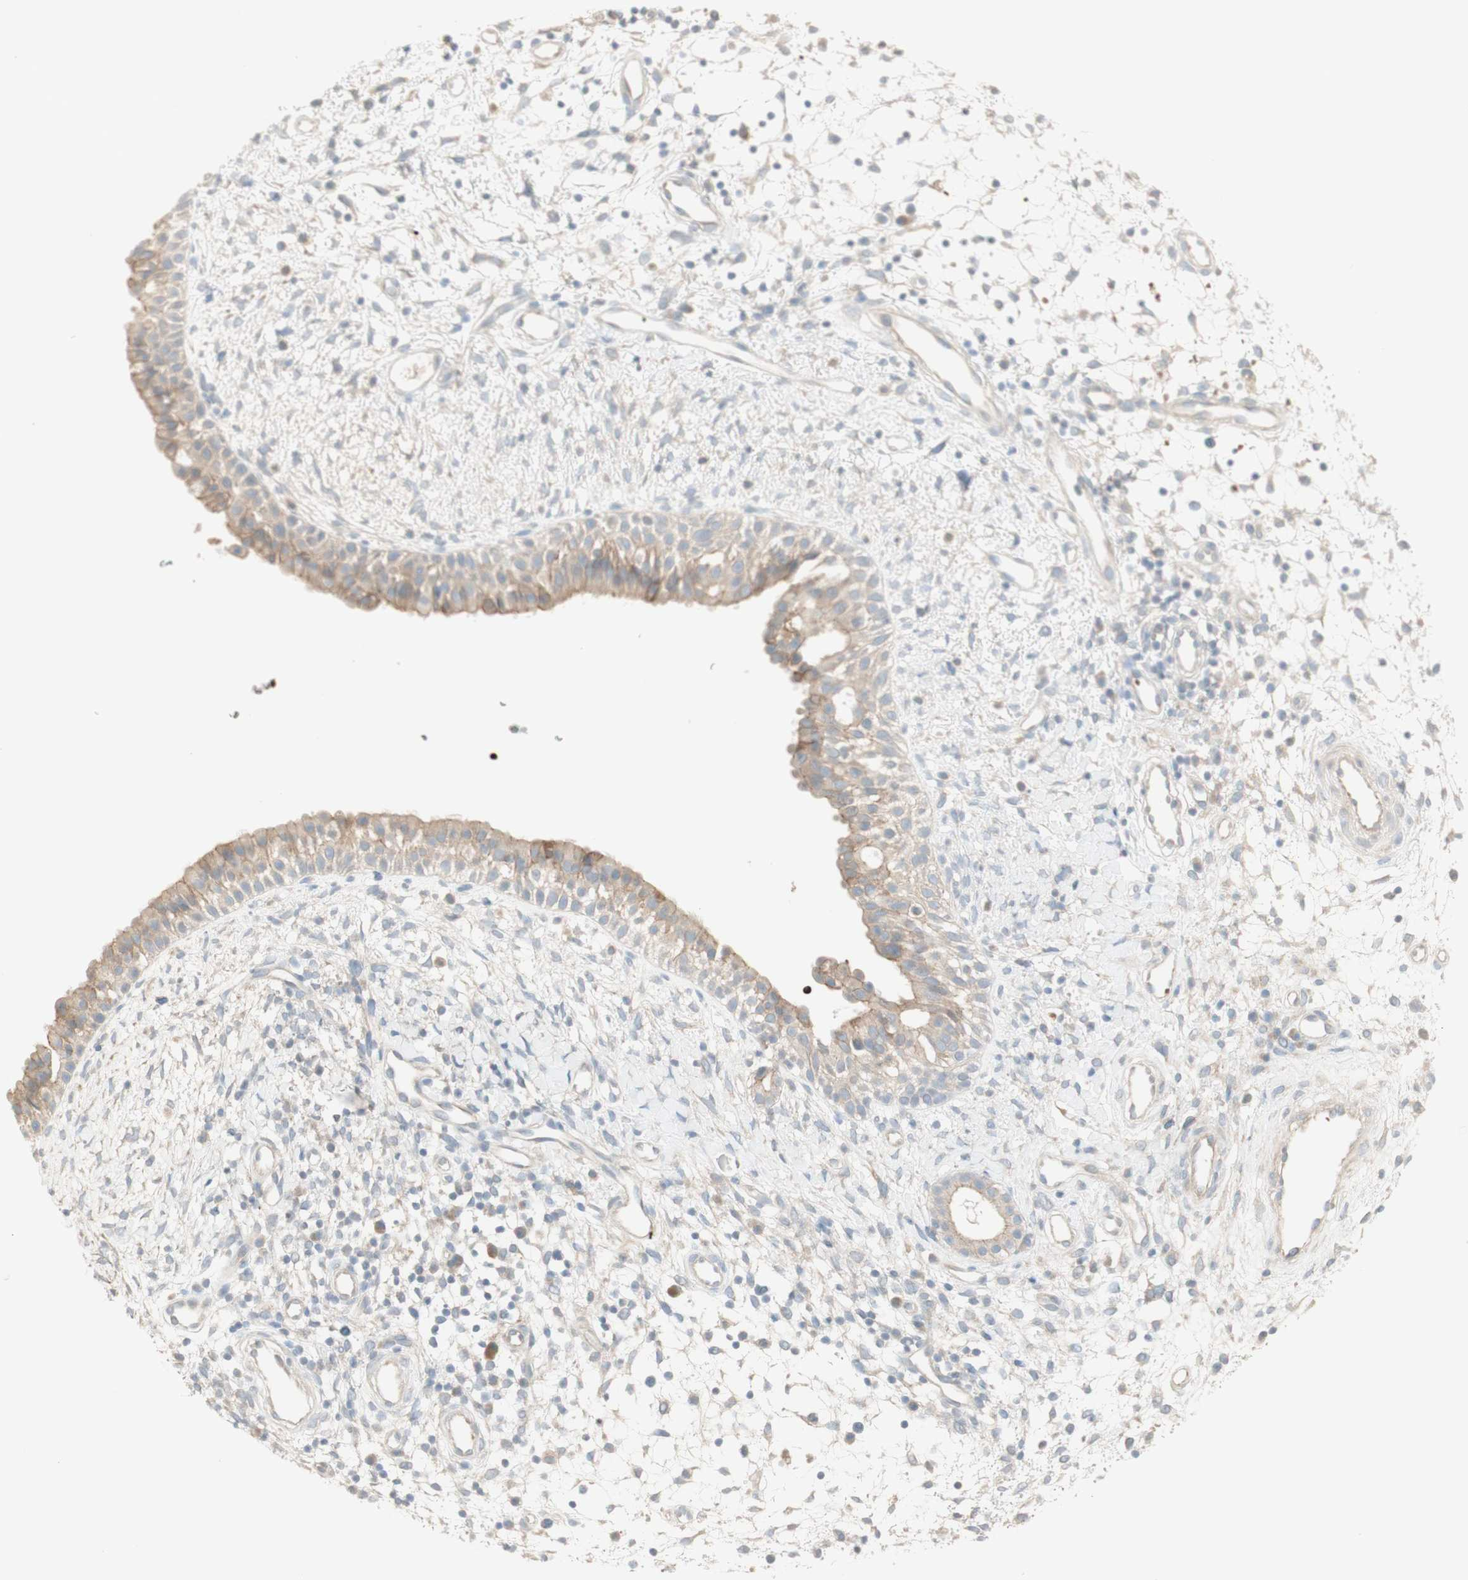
{"staining": {"intensity": "moderate", "quantity": ">75%", "location": "cytoplasmic/membranous"}, "tissue": "nasopharynx", "cell_type": "Respiratory epithelial cells", "image_type": "normal", "snomed": [{"axis": "morphology", "description": "Normal tissue, NOS"}, {"axis": "topography", "description": "Nasopharynx"}], "caption": "The photomicrograph shows a brown stain indicating the presence of a protein in the cytoplasmic/membranous of respiratory epithelial cells in nasopharynx. (DAB IHC with brightfield microscopy, high magnification).", "gene": "PTGER4", "patient": {"sex": "male", "age": 22}}